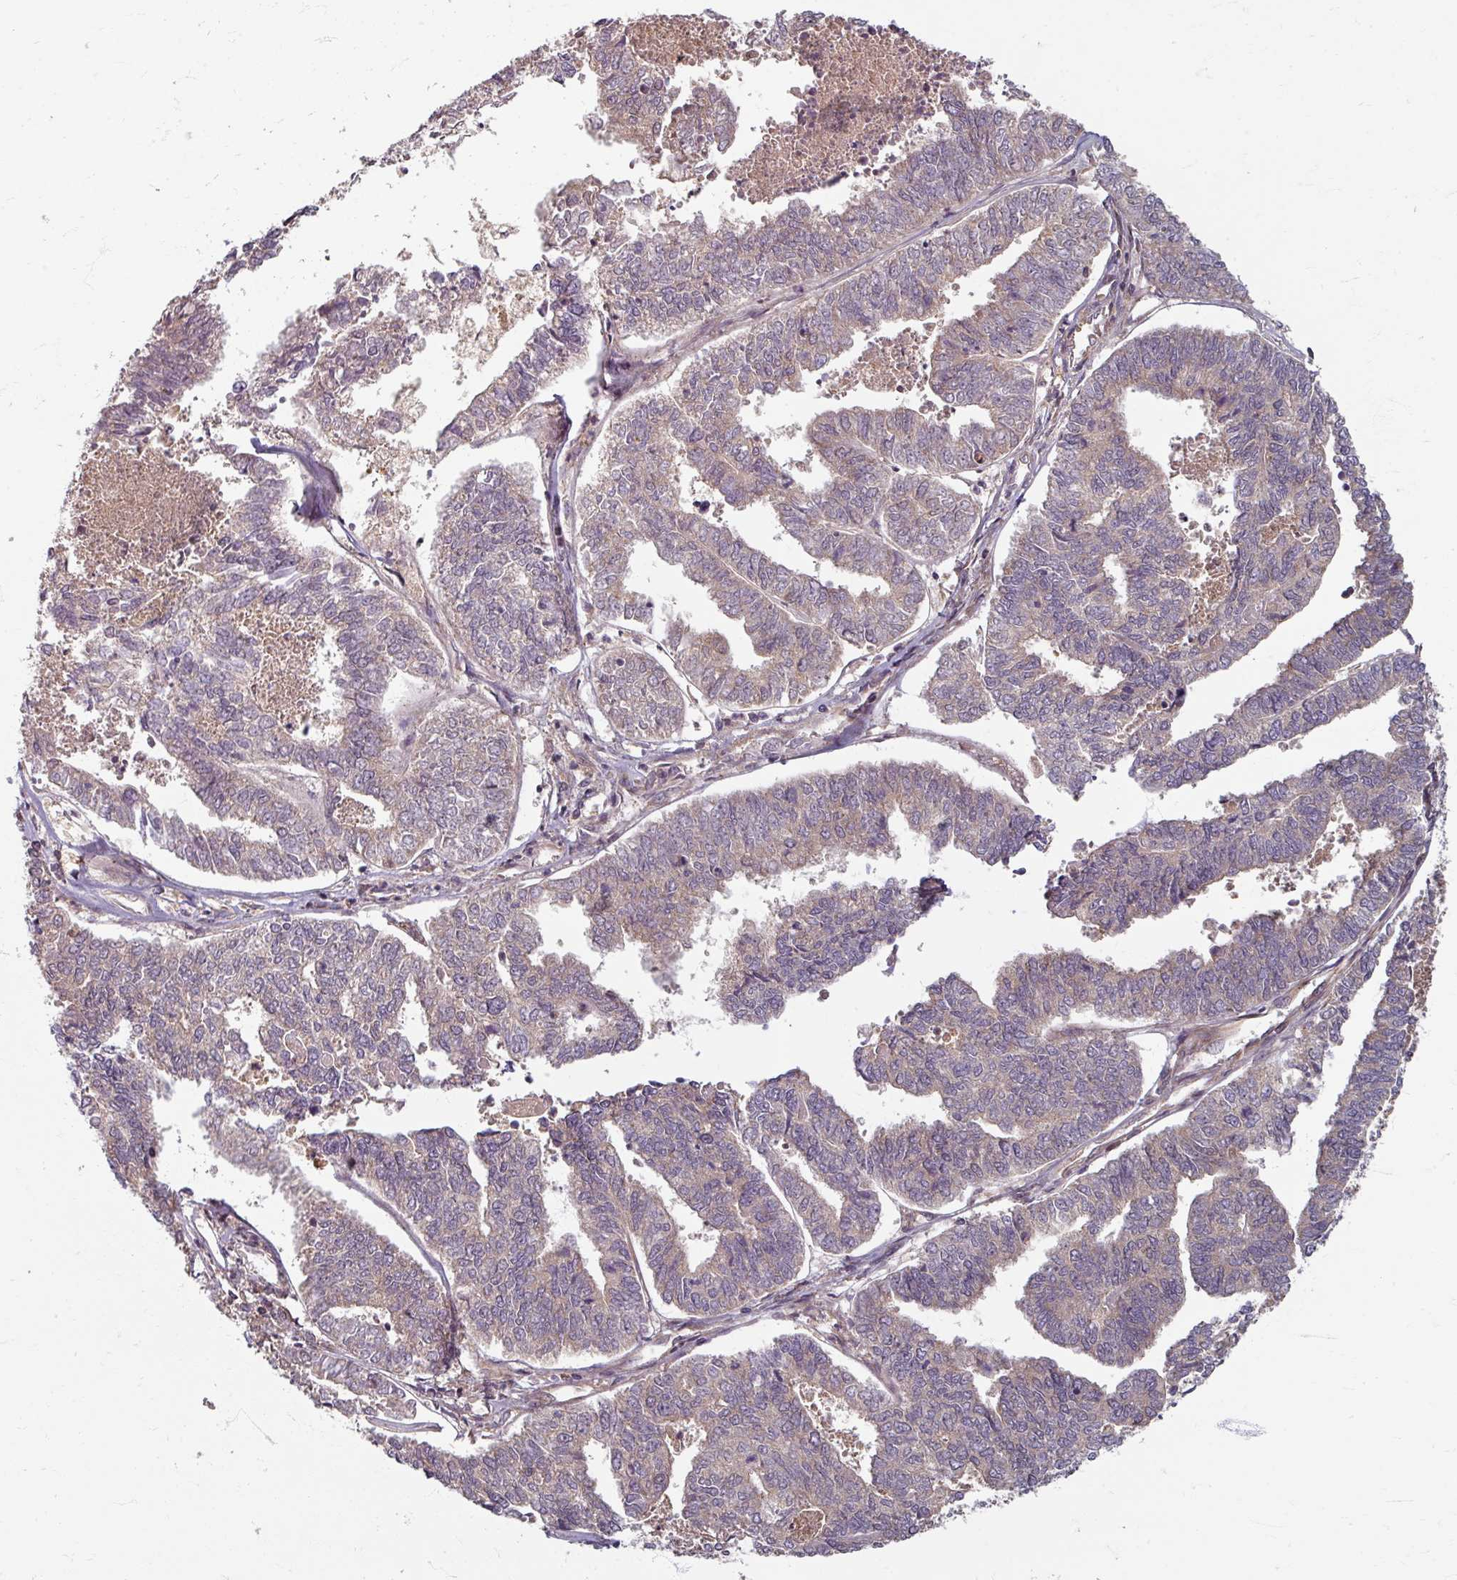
{"staining": {"intensity": "weak", "quantity": "25%-75%", "location": "cytoplasmic/membranous"}, "tissue": "endometrial cancer", "cell_type": "Tumor cells", "image_type": "cancer", "snomed": [{"axis": "morphology", "description": "Adenocarcinoma, NOS"}, {"axis": "topography", "description": "Endometrium"}], "caption": "This is an image of immunohistochemistry (IHC) staining of endometrial cancer, which shows weak expression in the cytoplasmic/membranous of tumor cells.", "gene": "STAM", "patient": {"sex": "female", "age": 73}}